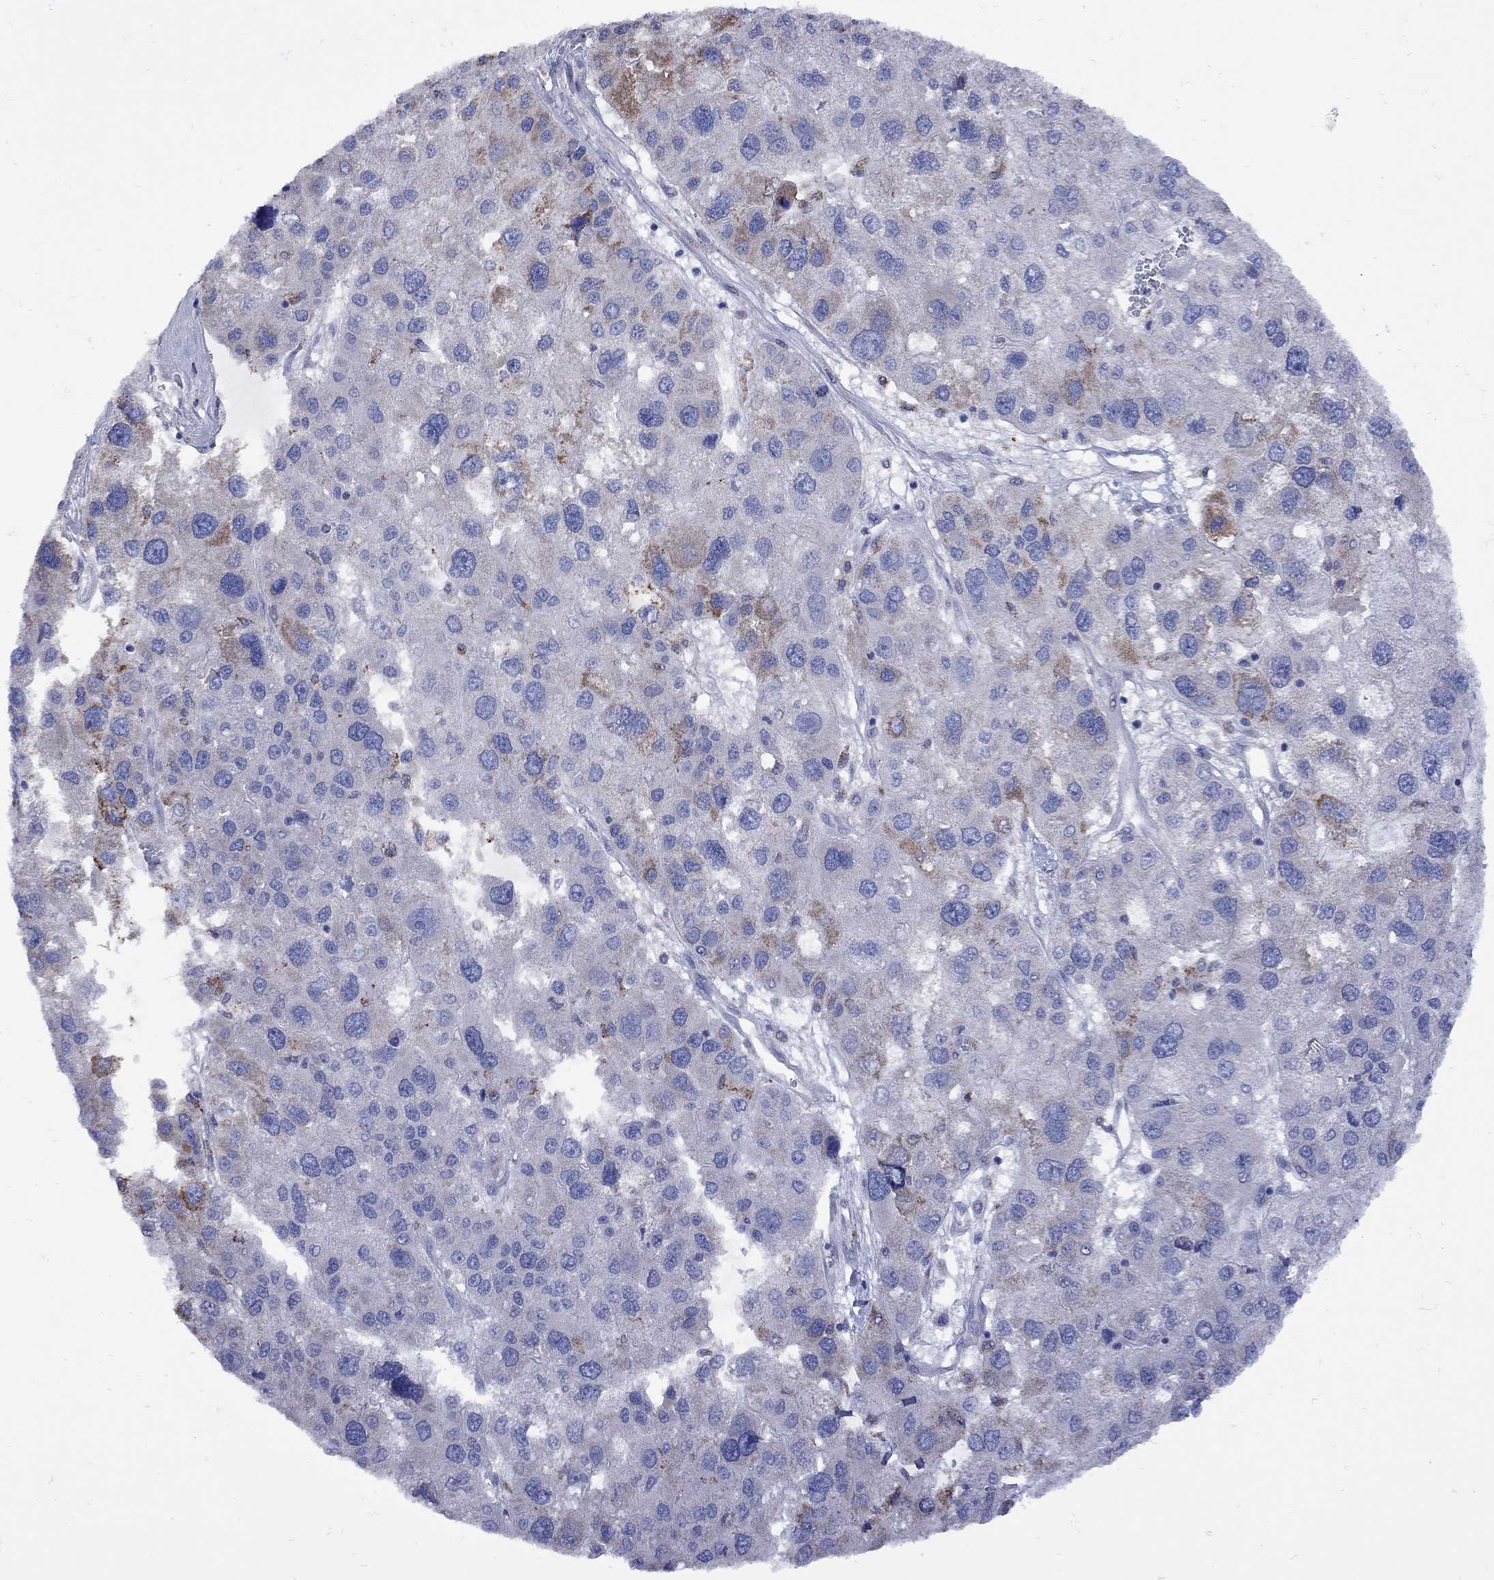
{"staining": {"intensity": "strong", "quantity": "<25%", "location": "cytoplasmic/membranous"}, "tissue": "liver cancer", "cell_type": "Tumor cells", "image_type": "cancer", "snomed": [{"axis": "morphology", "description": "Carcinoma, Hepatocellular, NOS"}, {"axis": "topography", "description": "Liver"}], "caption": "Immunohistochemistry (IHC) (DAB (3,3'-diaminobenzidine)) staining of liver cancer reveals strong cytoplasmic/membranous protein staining in about <25% of tumor cells.", "gene": "SESTD1", "patient": {"sex": "male", "age": 73}}